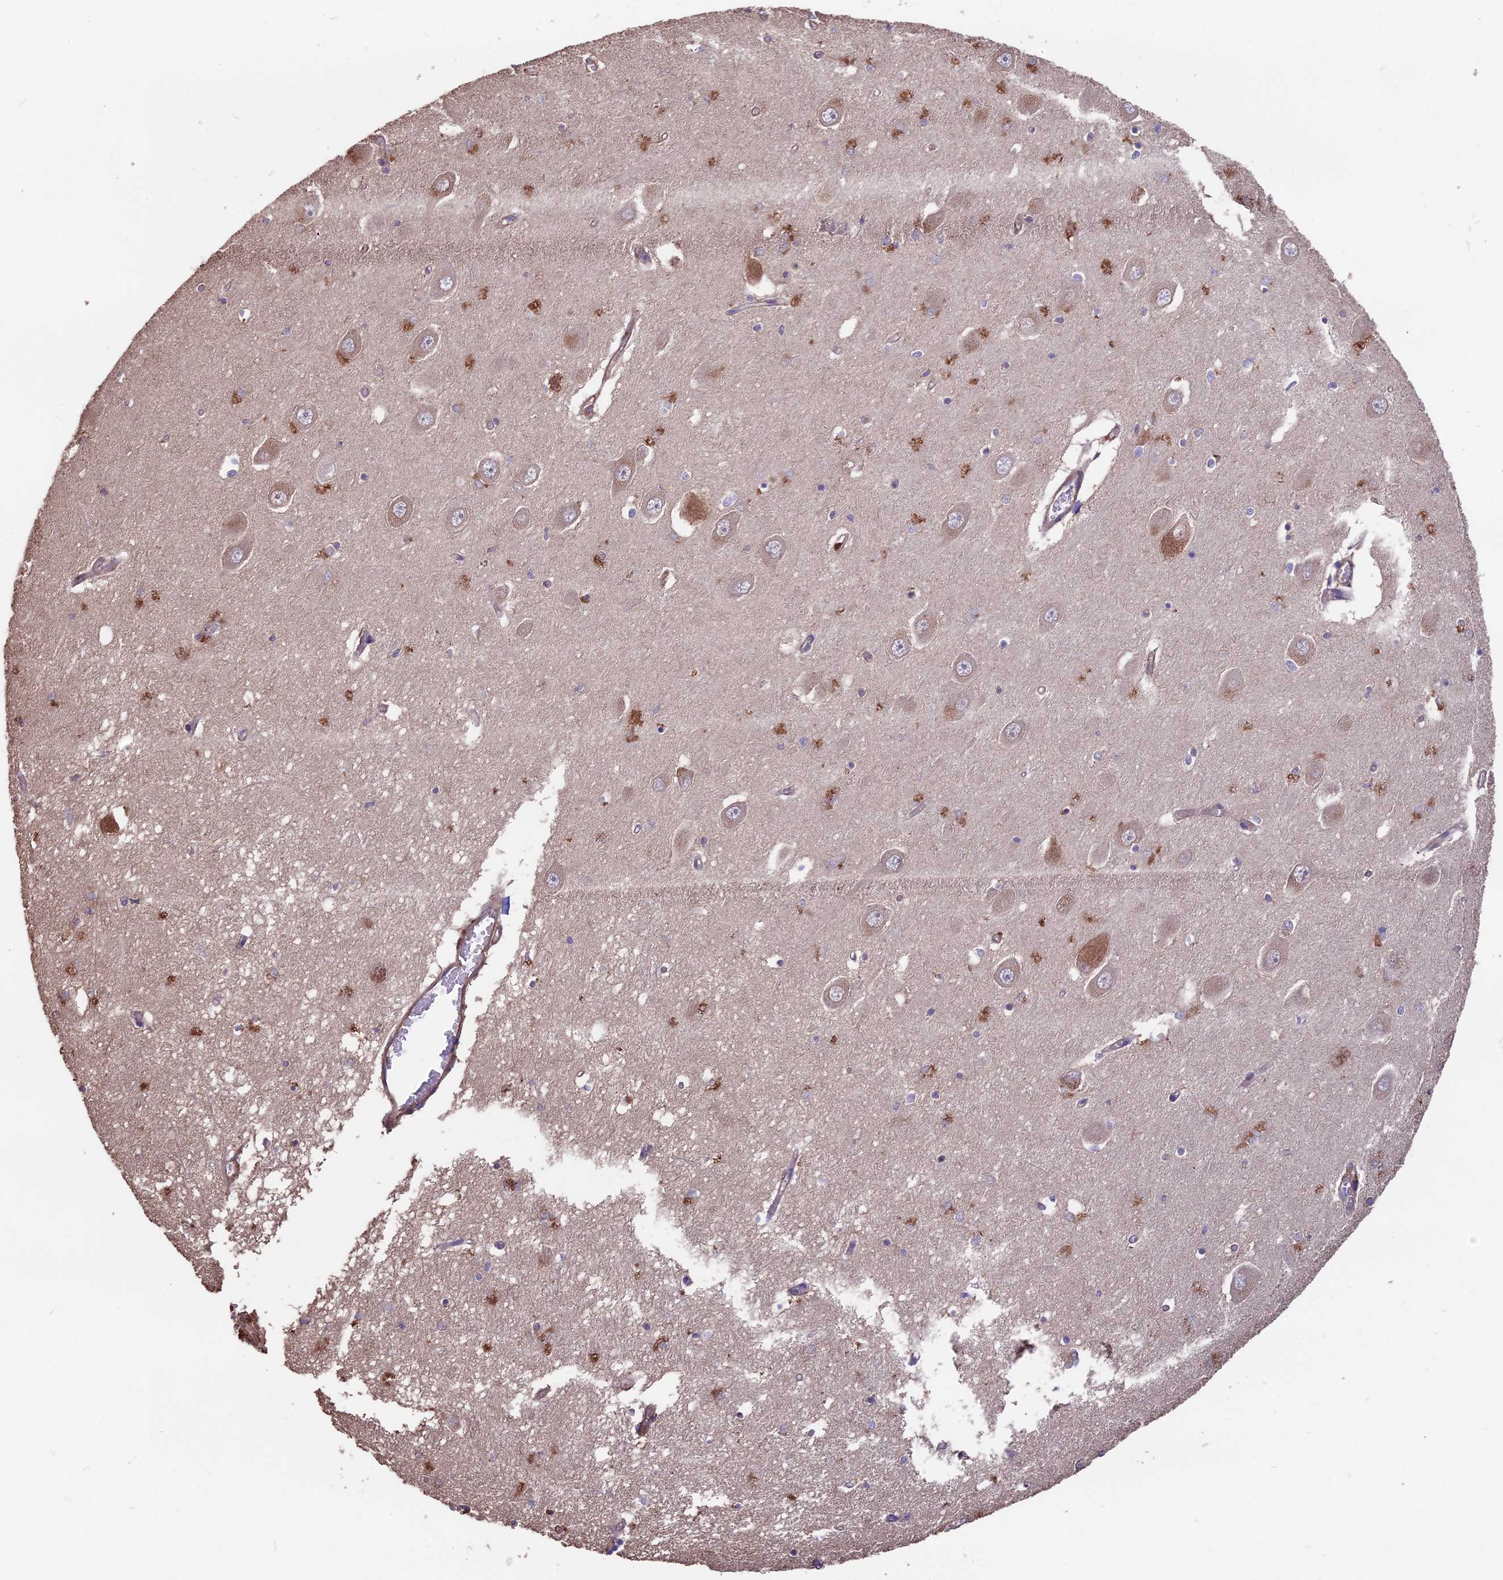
{"staining": {"intensity": "negative", "quantity": "none", "location": "none"}, "tissue": "hippocampus", "cell_type": "Glial cells", "image_type": "normal", "snomed": [{"axis": "morphology", "description": "Normal tissue, NOS"}, {"axis": "topography", "description": "Hippocampus"}], "caption": "Immunohistochemical staining of normal hippocampus displays no significant positivity in glial cells.", "gene": "SEH1L", "patient": {"sex": "male", "age": 70}}